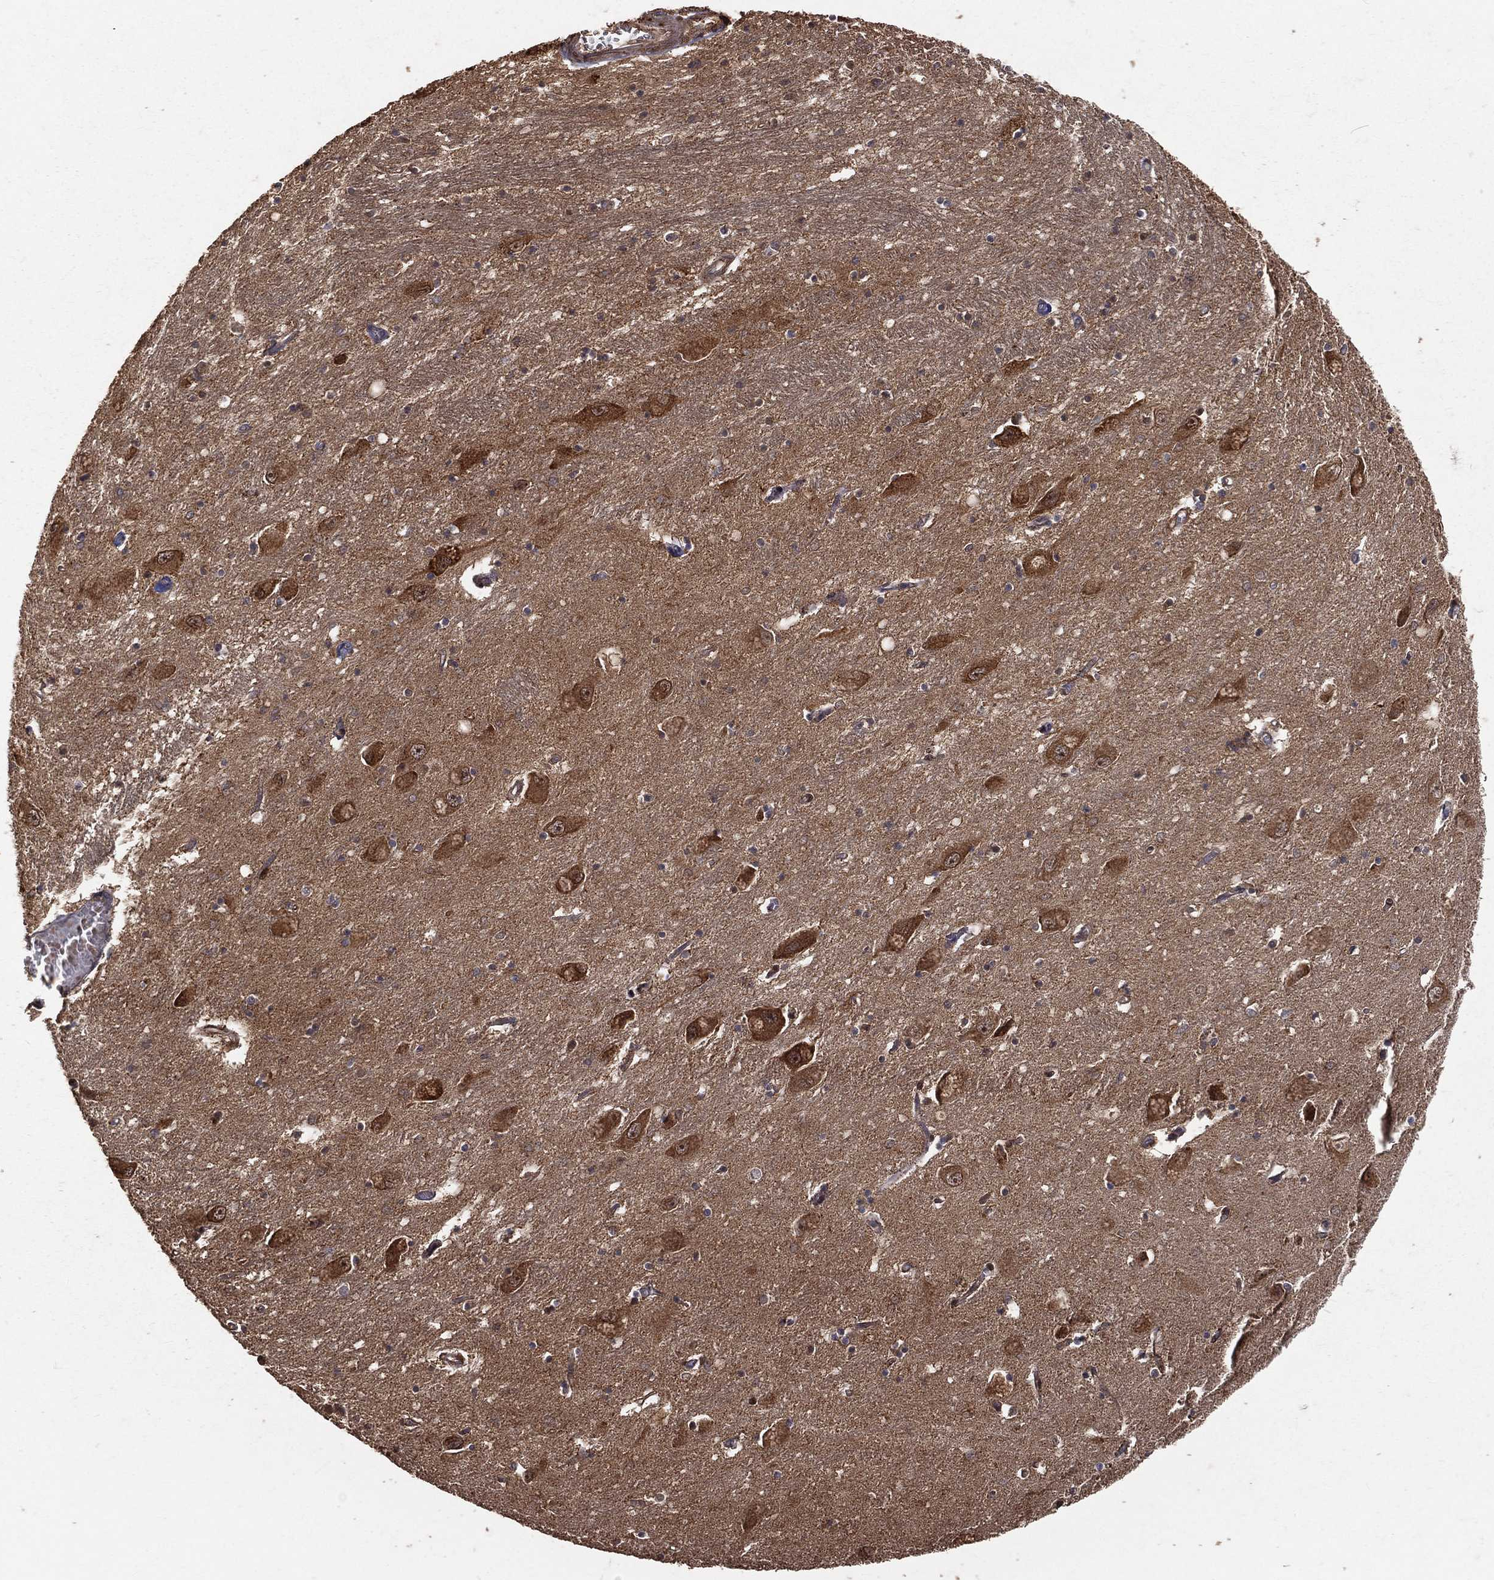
{"staining": {"intensity": "negative", "quantity": "none", "location": "none"}, "tissue": "caudate", "cell_type": "Glial cells", "image_type": "normal", "snomed": [{"axis": "morphology", "description": "Normal tissue, NOS"}, {"axis": "topography", "description": "Lateral ventricle wall"}], "caption": "An IHC micrograph of normal caudate is shown. There is no staining in glial cells of caudate.", "gene": "MAPK1", "patient": {"sex": "male", "age": 54}}